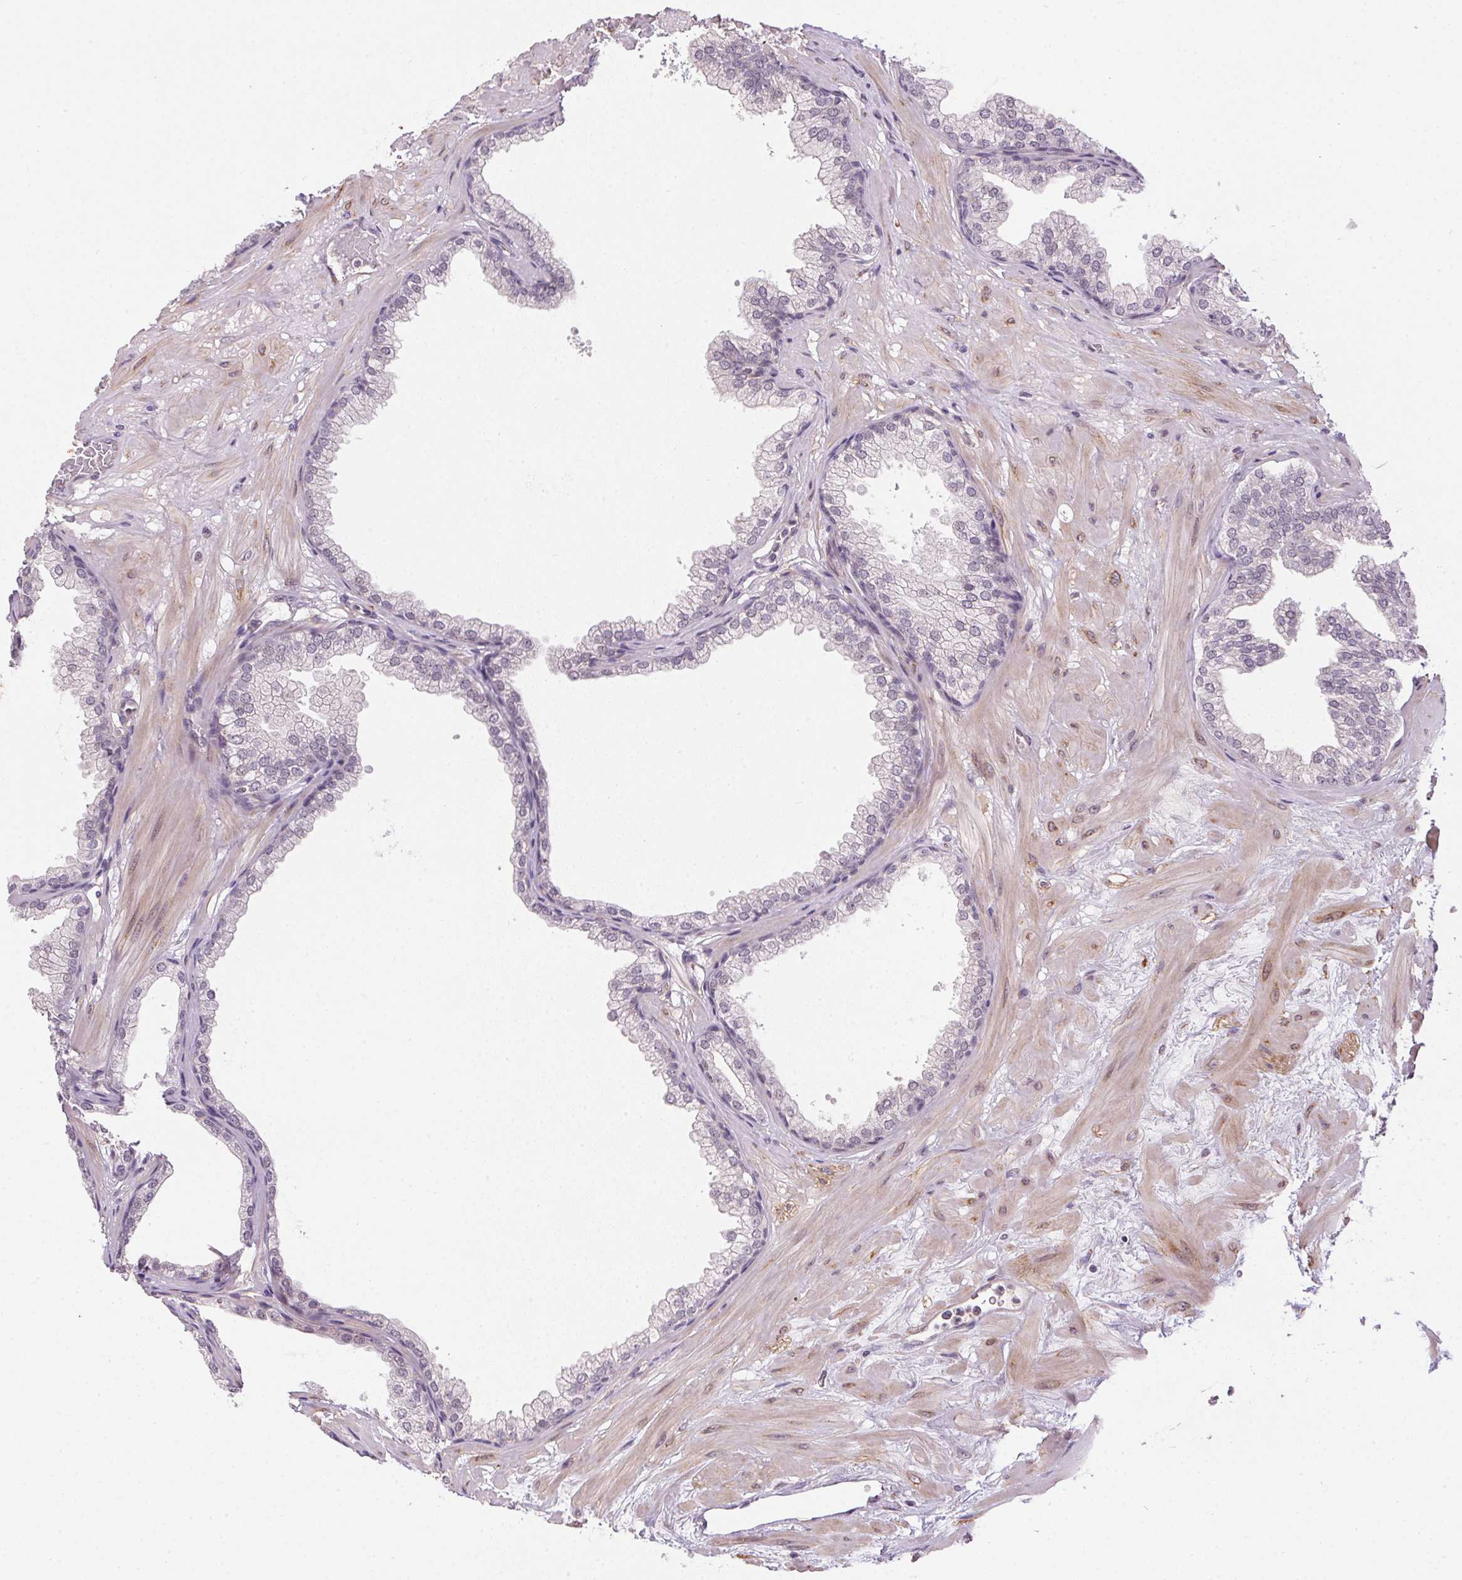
{"staining": {"intensity": "negative", "quantity": "none", "location": "none"}, "tissue": "prostate", "cell_type": "Glandular cells", "image_type": "normal", "snomed": [{"axis": "morphology", "description": "Normal tissue, NOS"}, {"axis": "topography", "description": "Prostate"}], "caption": "The photomicrograph exhibits no staining of glandular cells in normal prostate. Nuclei are stained in blue.", "gene": "CFAP92", "patient": {"sex": "male", "age": 37}}